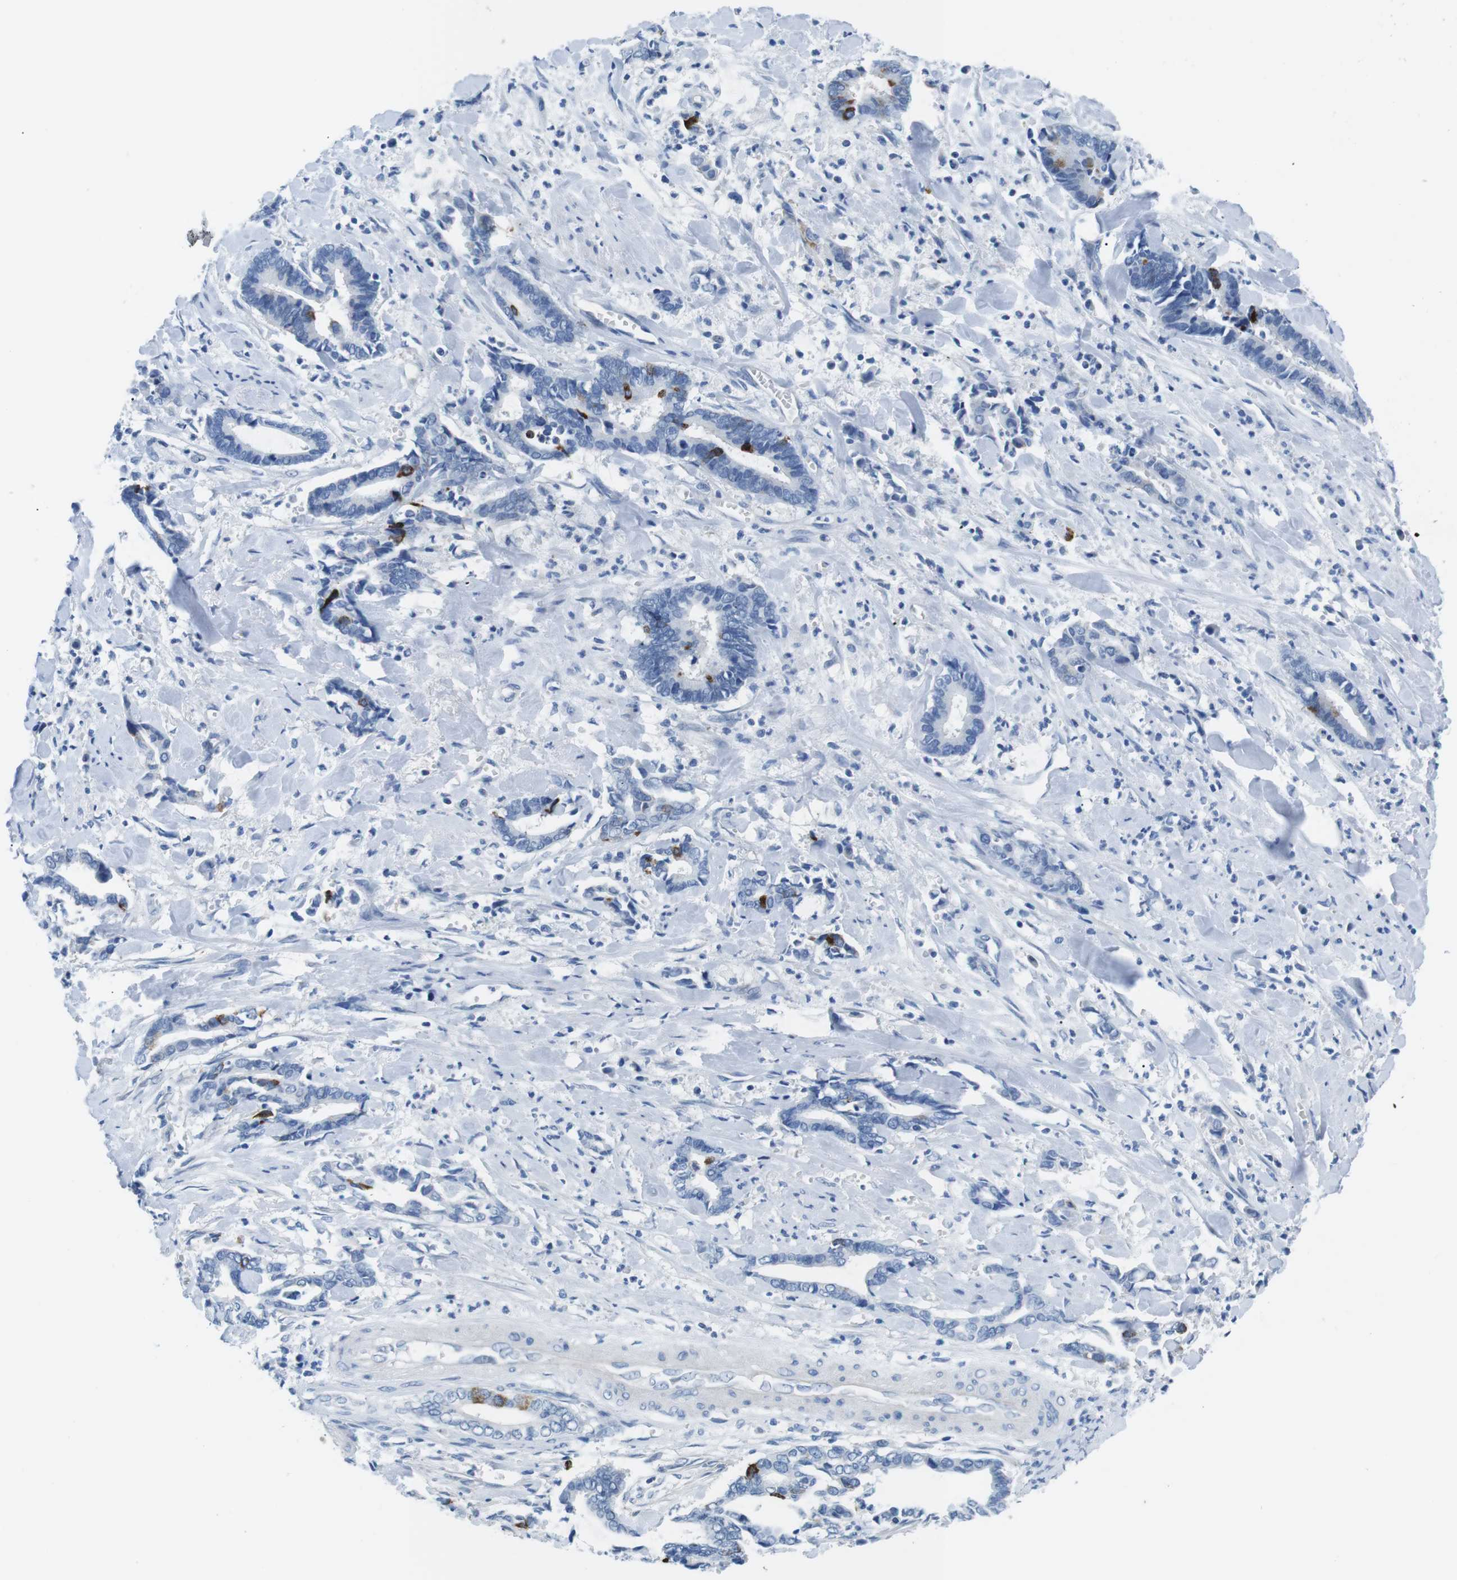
{"staining": {"intensity": "strong", "quantity": "<25%", "location": "cytoplasmic/membranous"}, "tissue": "cervical cancer", "cell_type": "Tumor cells", "image_type": "cancer", "snomed": [{"axis": "morphology", "description": "Adenocarcinoma, NOS"}, {"axis": "topography", "description": "Cervix"}], "caption": "This is an image of immunohistochemistry staining of adenocarcinoma (cervical), which shows strong positivity in the cytoplasmic/membranous of tumor cells.", "gene": "MUC2", "patient": {"sex": "female", "age": 44}}